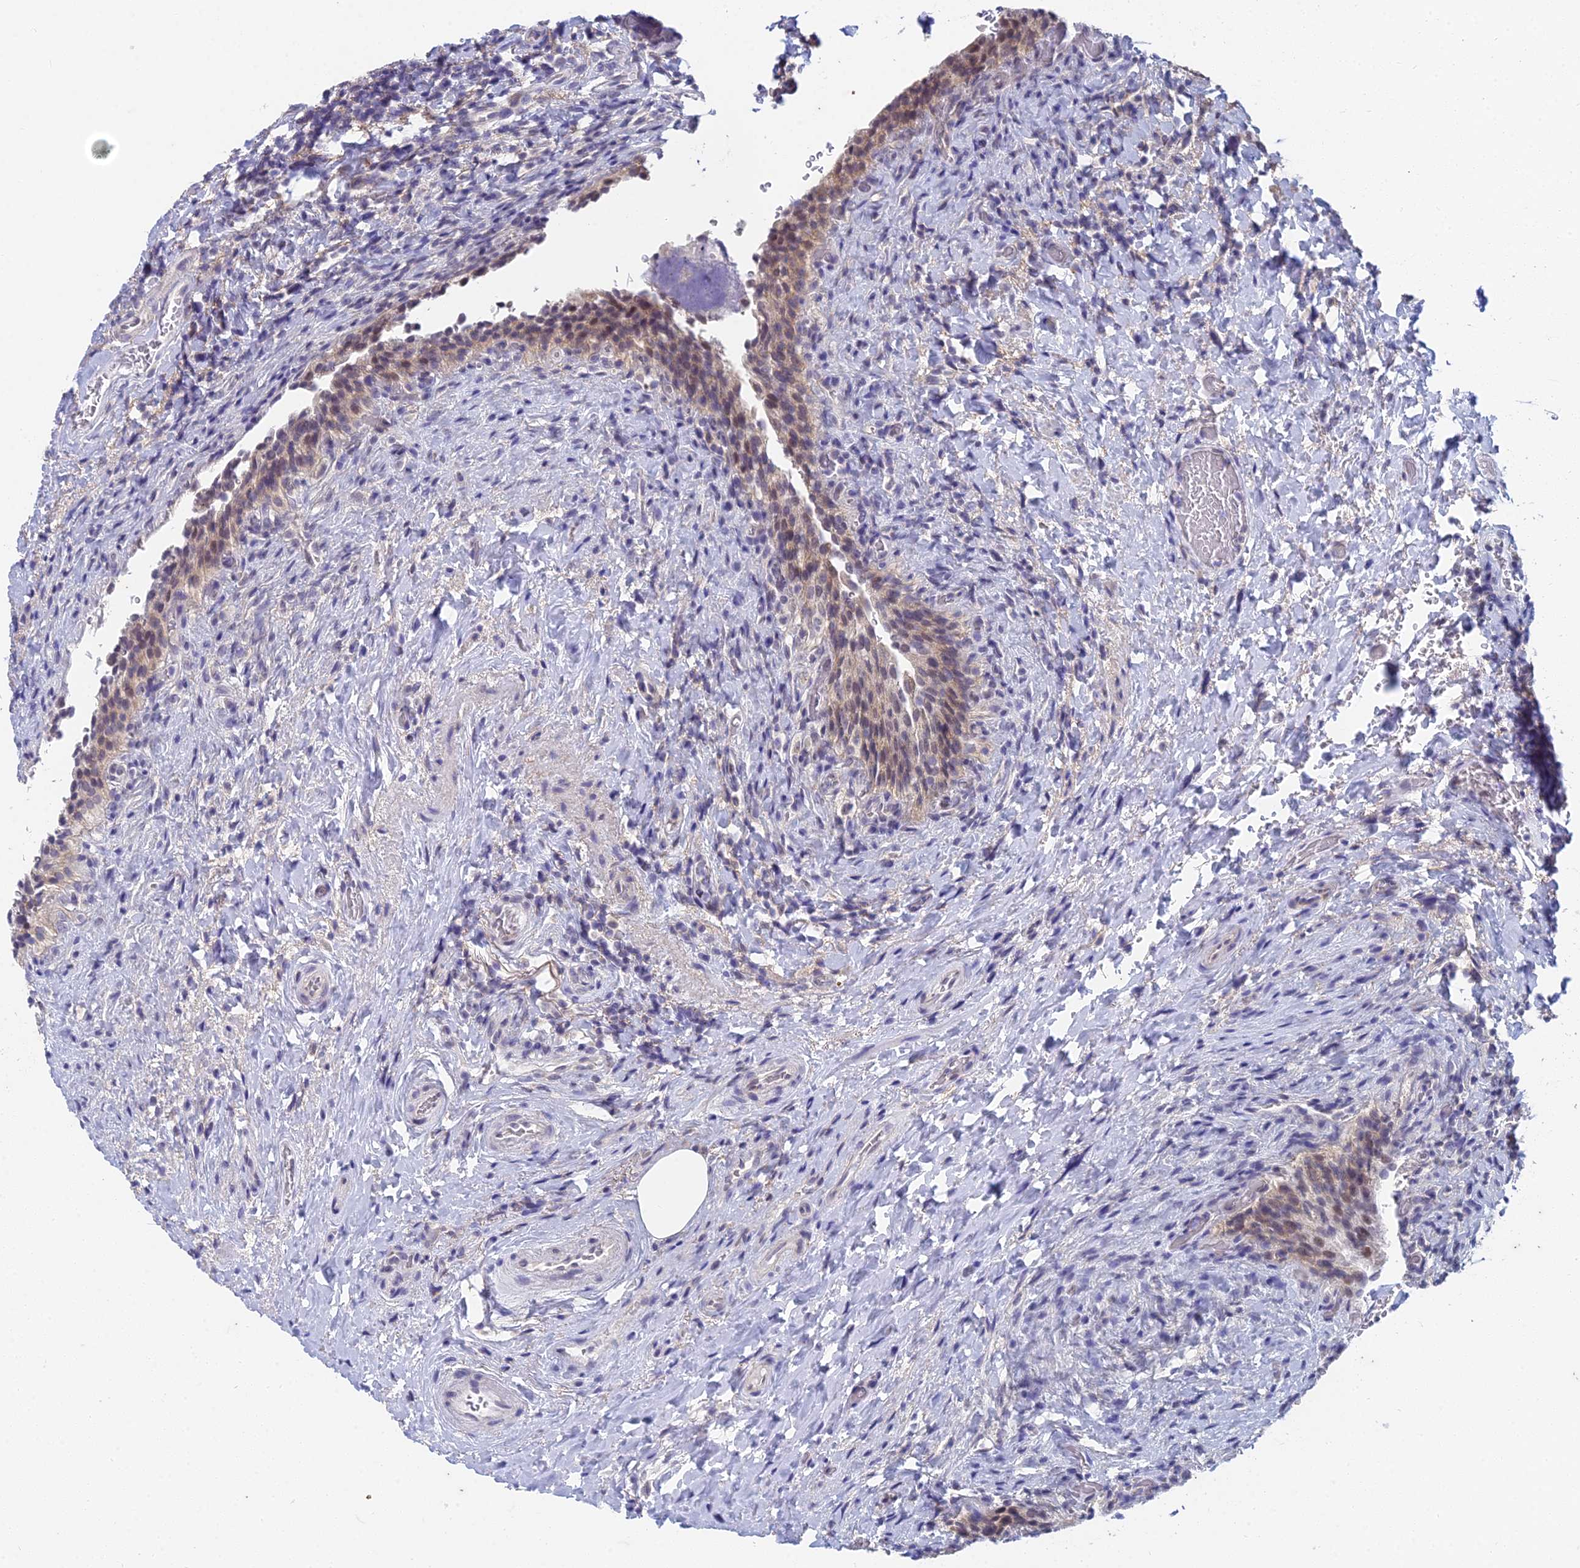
{"staining": {"intensity": "weak", "quantity": ">75%", "location": "cytoplasmic/membranous,nuclear"}, "tissue": "urinary bladder", "cell_type": "Urothelial cells", "image_type": "normal", "snomed": [{"axis": "morphology", "description": "Normal tissue, NOS"}, {"axis": "morphology", "description": "Inflammation, NOS"}, {"axis": "topography", "description": "Urinary bladder"}], "caption": "Benign urinary bladder reveals weak cytoplasmic/membranous,nuclear positivity in approximately >75% of urothelial cells.", "gene": "EEF2KMT", "patient": {"sex": "male", "age": 64}}